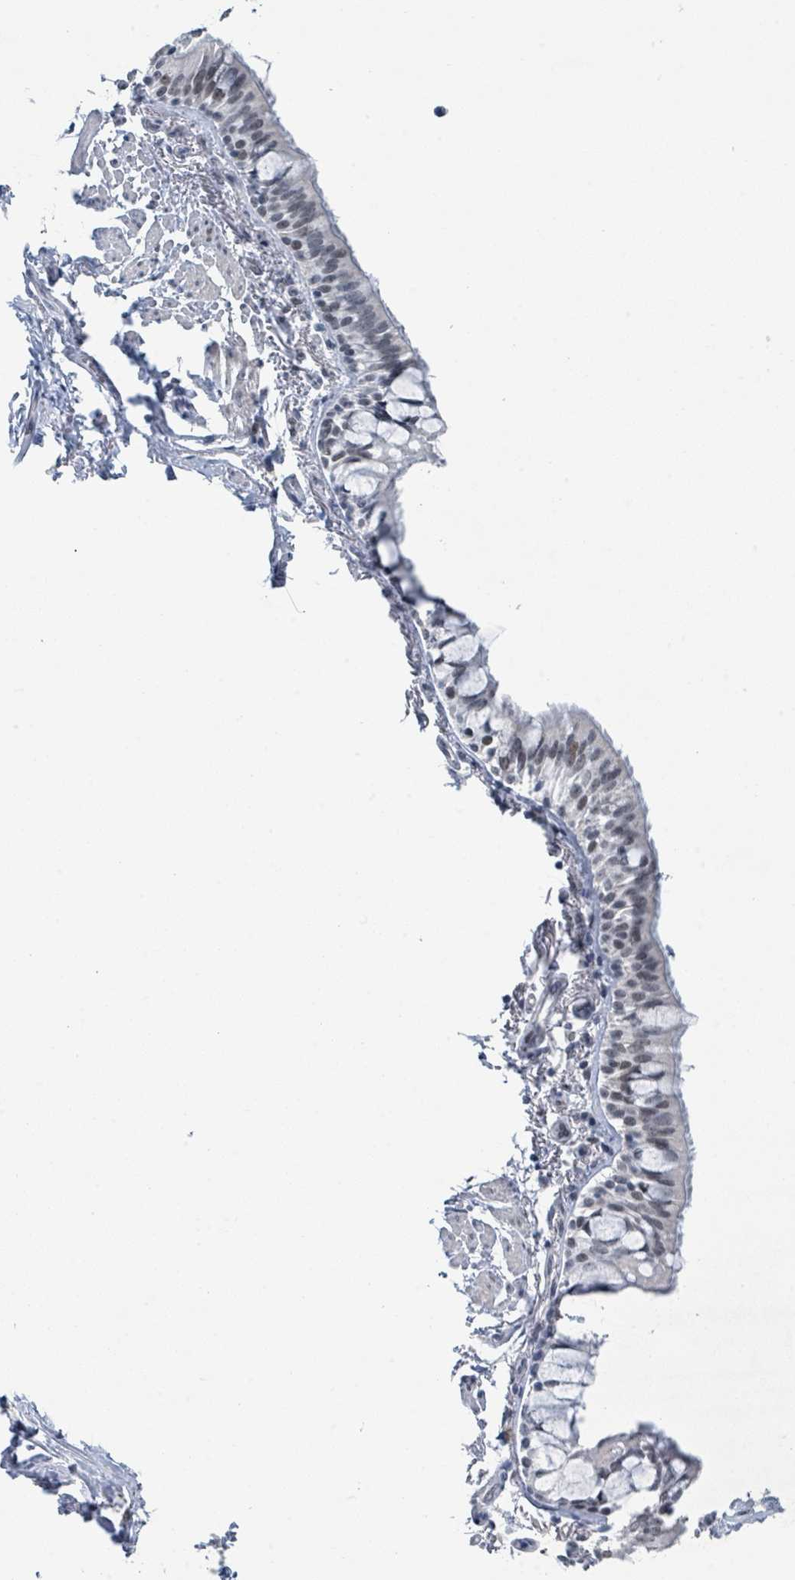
{"staining": {"intensity": "moderate", "quantity": "25%-75%", "location": "nuclear"}, "tissue": "bronchus", "cell_type": "Respiratory epithelial cells", "image_type": "normal", "snomed": [{"axis": "morphology", "description": "Normal tissue, NOS"}, {"axis": "topography", "description": "Bronchus"}], "caption": "A medium amount of moderate nuclear expression is present in approximately 25%-75% of respiratory epithelial cells in normal bronchus.", "gene": "EHMT2", "patient": {"sex": "male", "age": 70}}